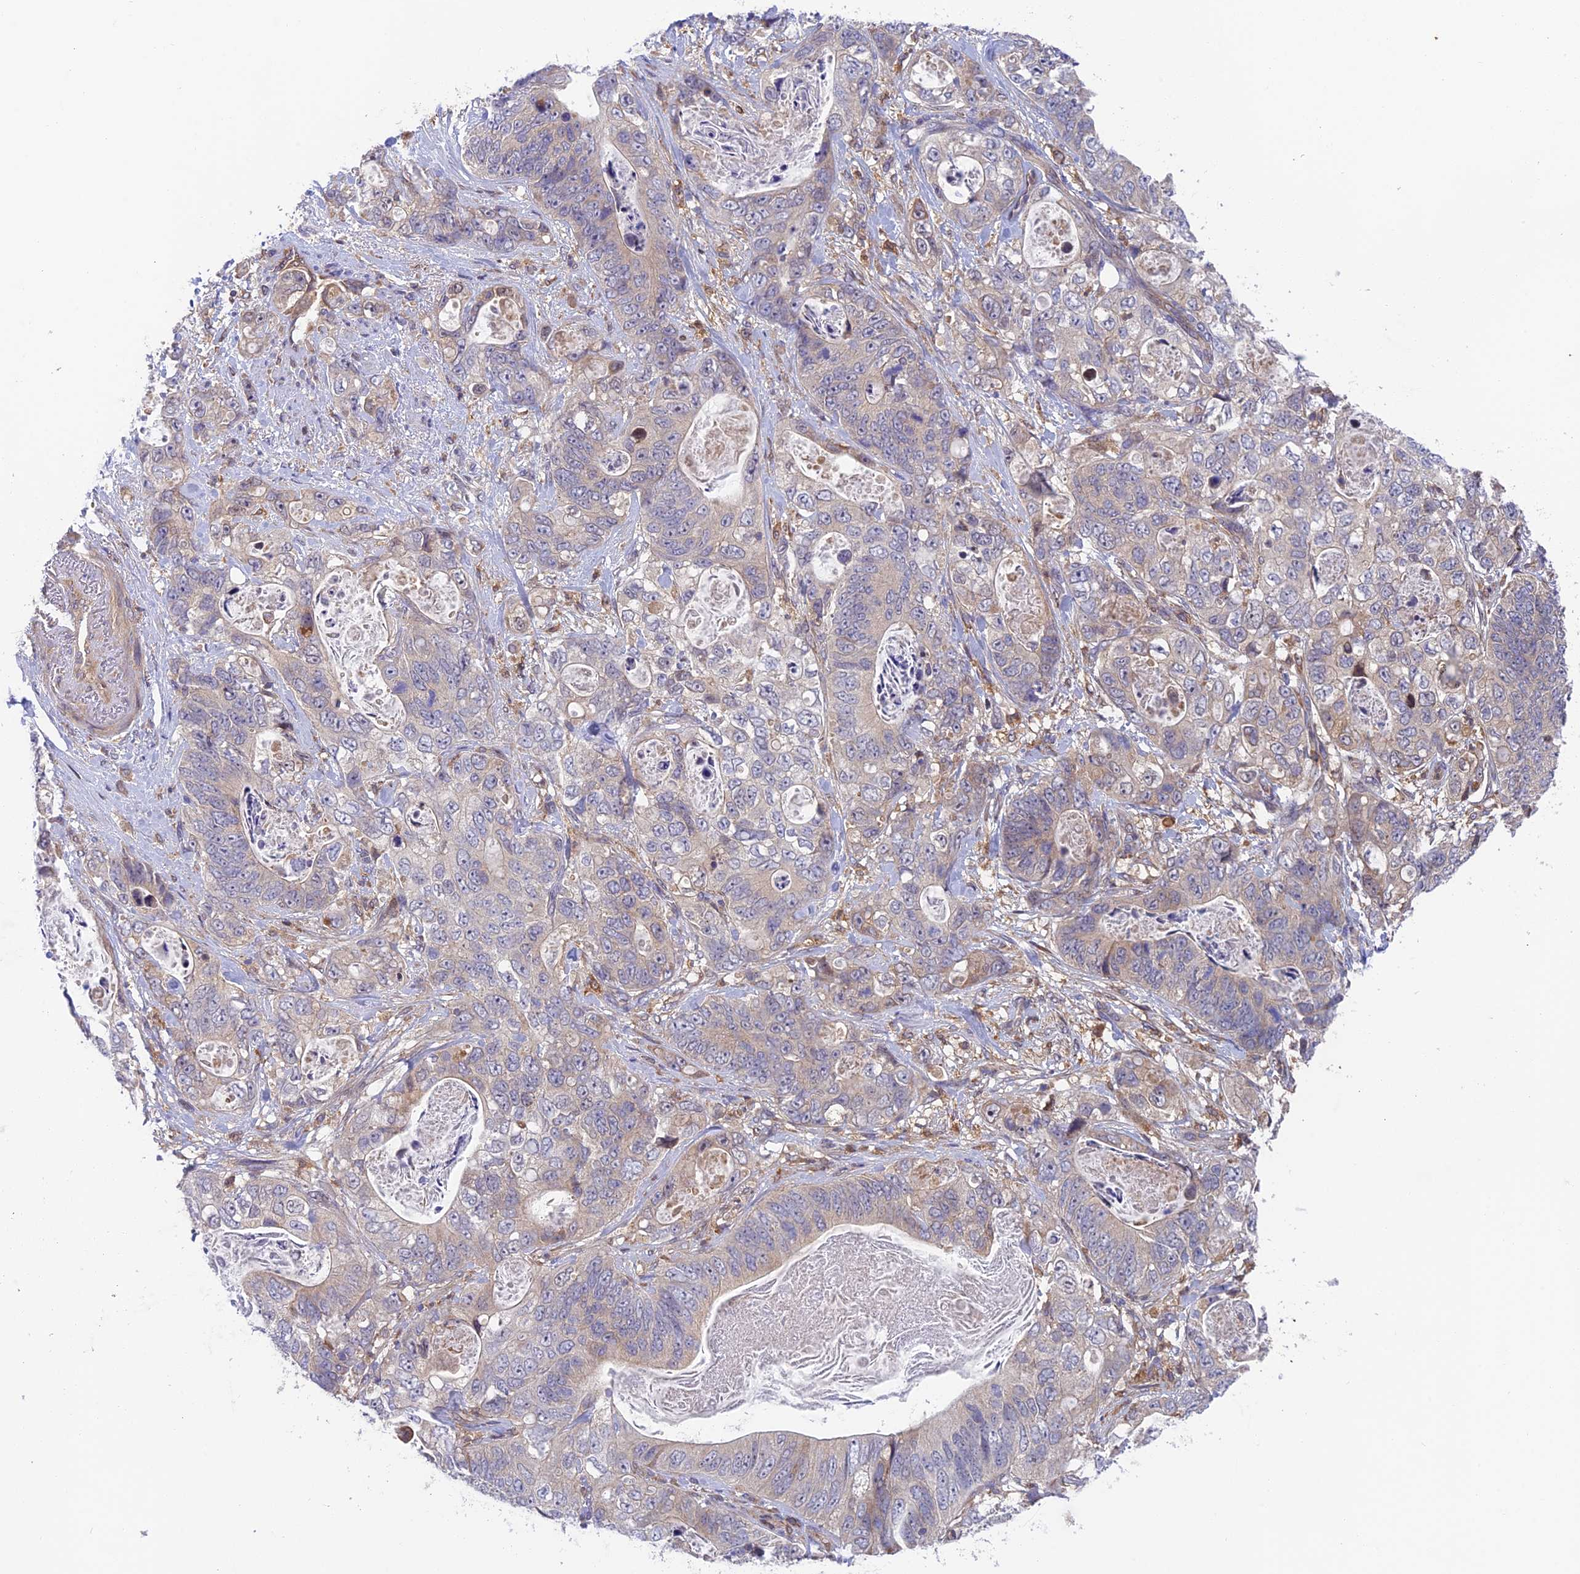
{"staining": {"intensity": "weak", "quantity": "<25%", "location": "cytoplasmic/membranous"}, "tissue": "stomach cancer", "cell_type": "Tumor cells", "image_type": "cancer", "snomed": [{"axis": "morphology", "description": "Normal tissue, NOS"}, {"axis": "morphology", "description": "Adenocarcinoma, NOS"}, {"axis": "topography", "description": "Stomach"}], "caption": "This is an immunohistochemistry micrograph of stomach adenocarcinoma. There is no positivity in tumor cells.", "gene": "IPO5", "patient": {"sex": "female", "age": 89}}